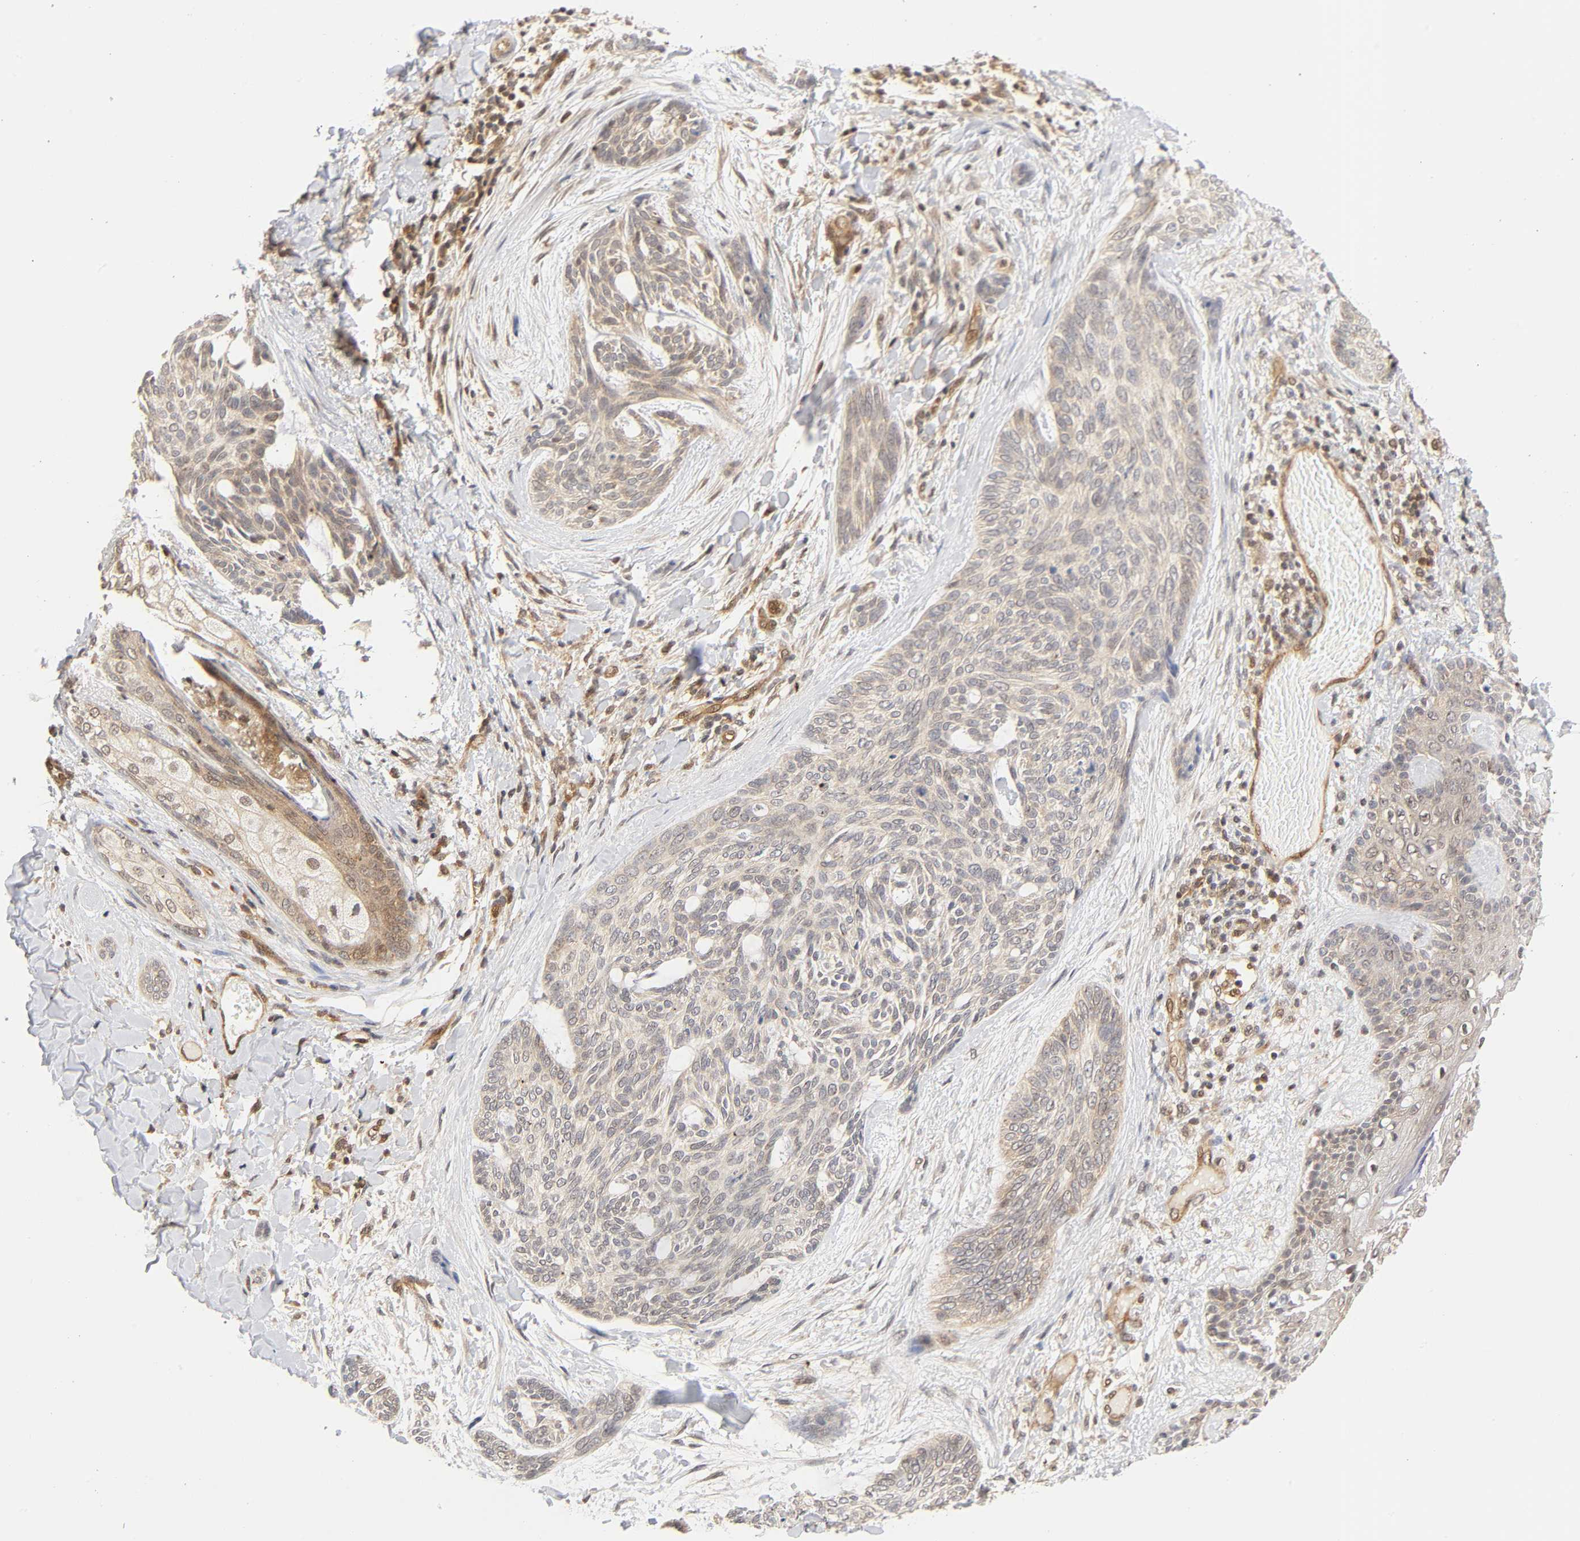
{"staining": {"intensity": "weak", "quantity": "<25%", "location": "cytoplasmic/membranous,nuclear"}, "tissue": "skin cancer", "cell_type": "Tumor cells", "image_type": "cancer", "snomed": [{"axis": "morphology", "description": "Normal tissue, NOS"}, {"axis": "morphology", "description": "Basal cell carcinoma"}, {"axis": "topography", "description": "Skin"}], "caption": "Immunohistochemical staining of skin cancer displays no significant positivity in tumor cells.", "gene": "CDC37", "patient": {"sex": "female", "age": 71}}